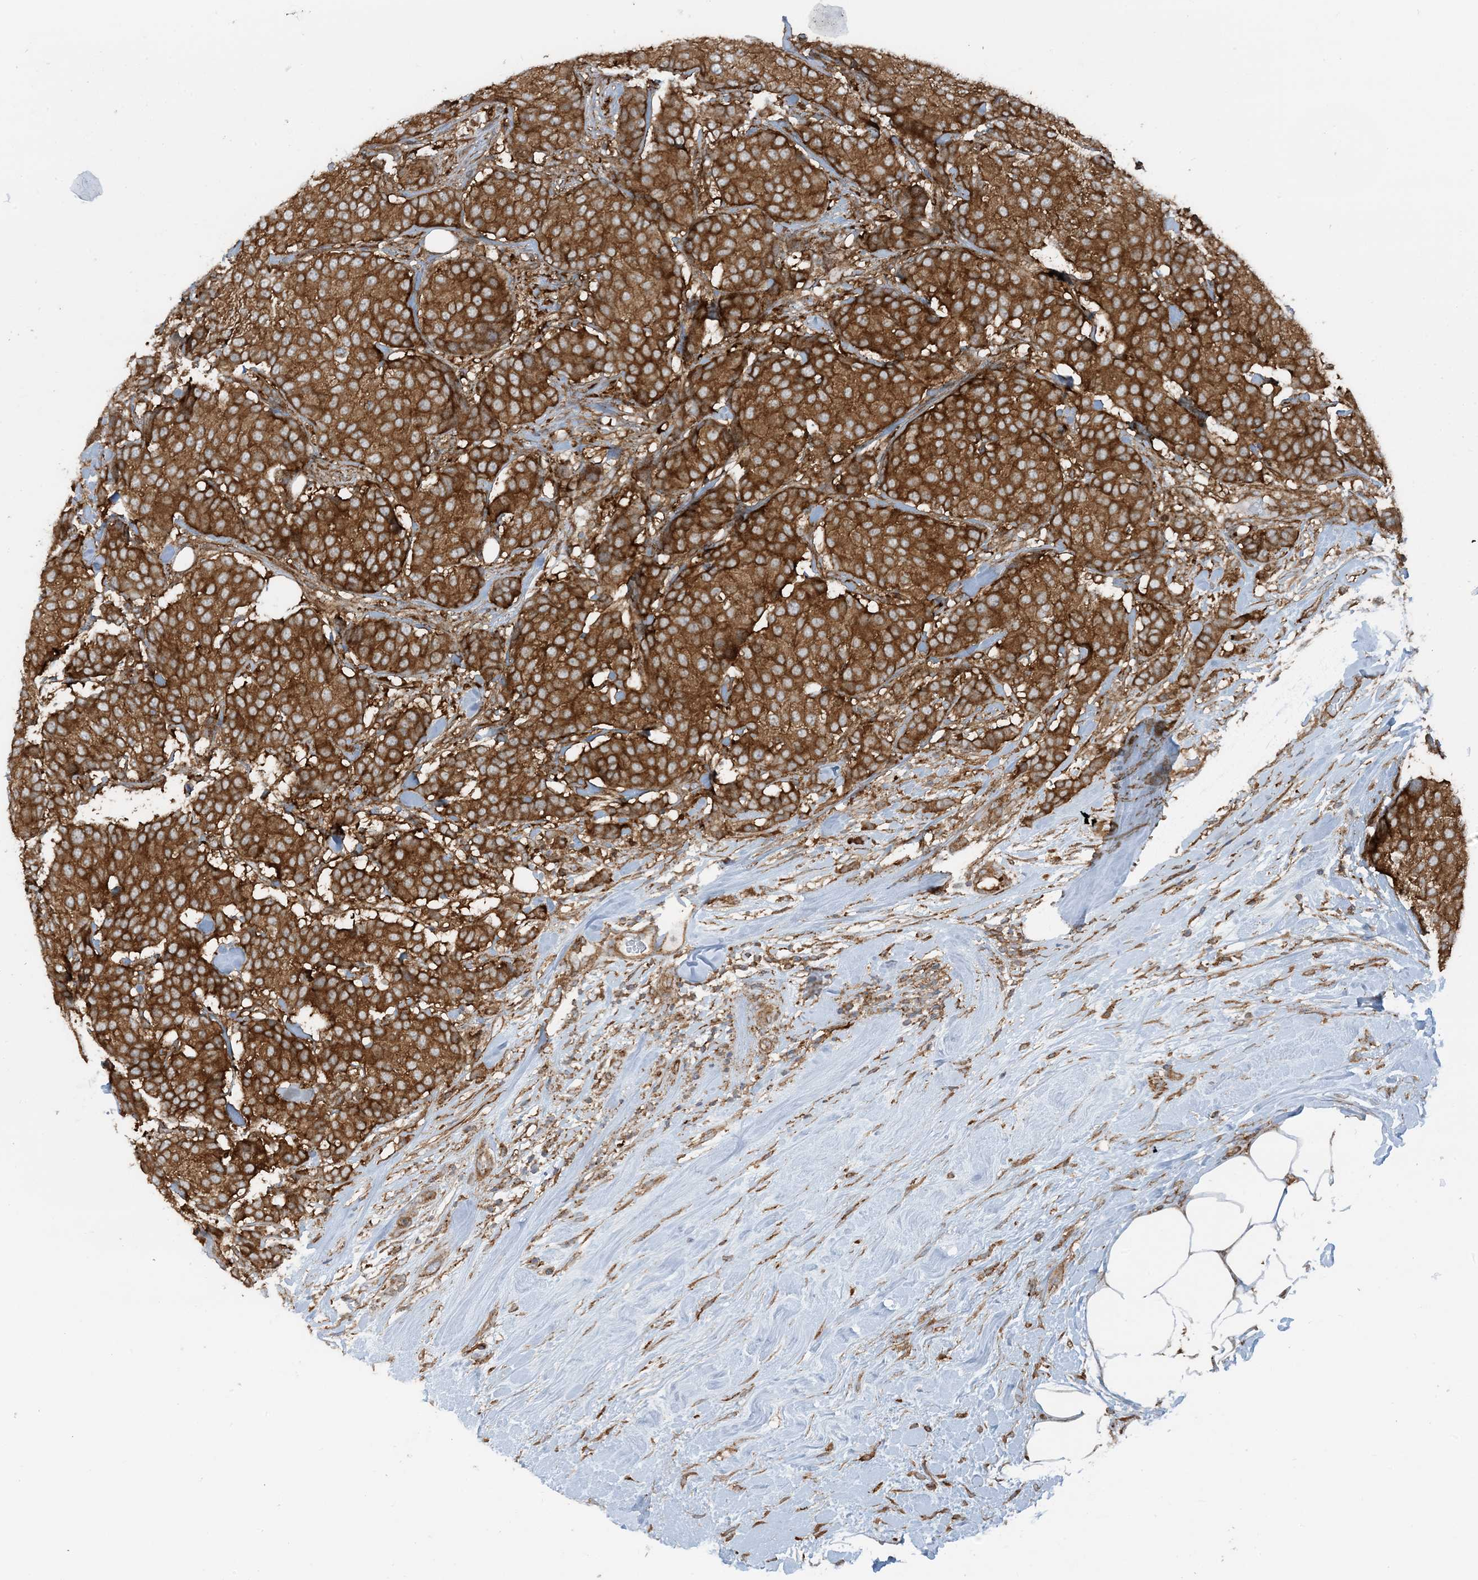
{"staining": {"intensity": "strong", "quantity": ">75%", "location": "cytoplasmic/membranous"}, "tissue": "breast cancer", "cell_type": "Tumor cells", "image_type": "cancer", "snomed": [{"axis": "morphology", "description": "Duct carcinoma"}, {"axis": "topography", "description": "Breast"}], "caption": "There is high levels of strong cytoplasmic/membranous positivity in tumor cells of breast invasive ductal carcinoma, as demonstrated by immunohistochemical staining (brown color).", "gene": "STAM2", "patient": {"sex": "female", "age": 75}}